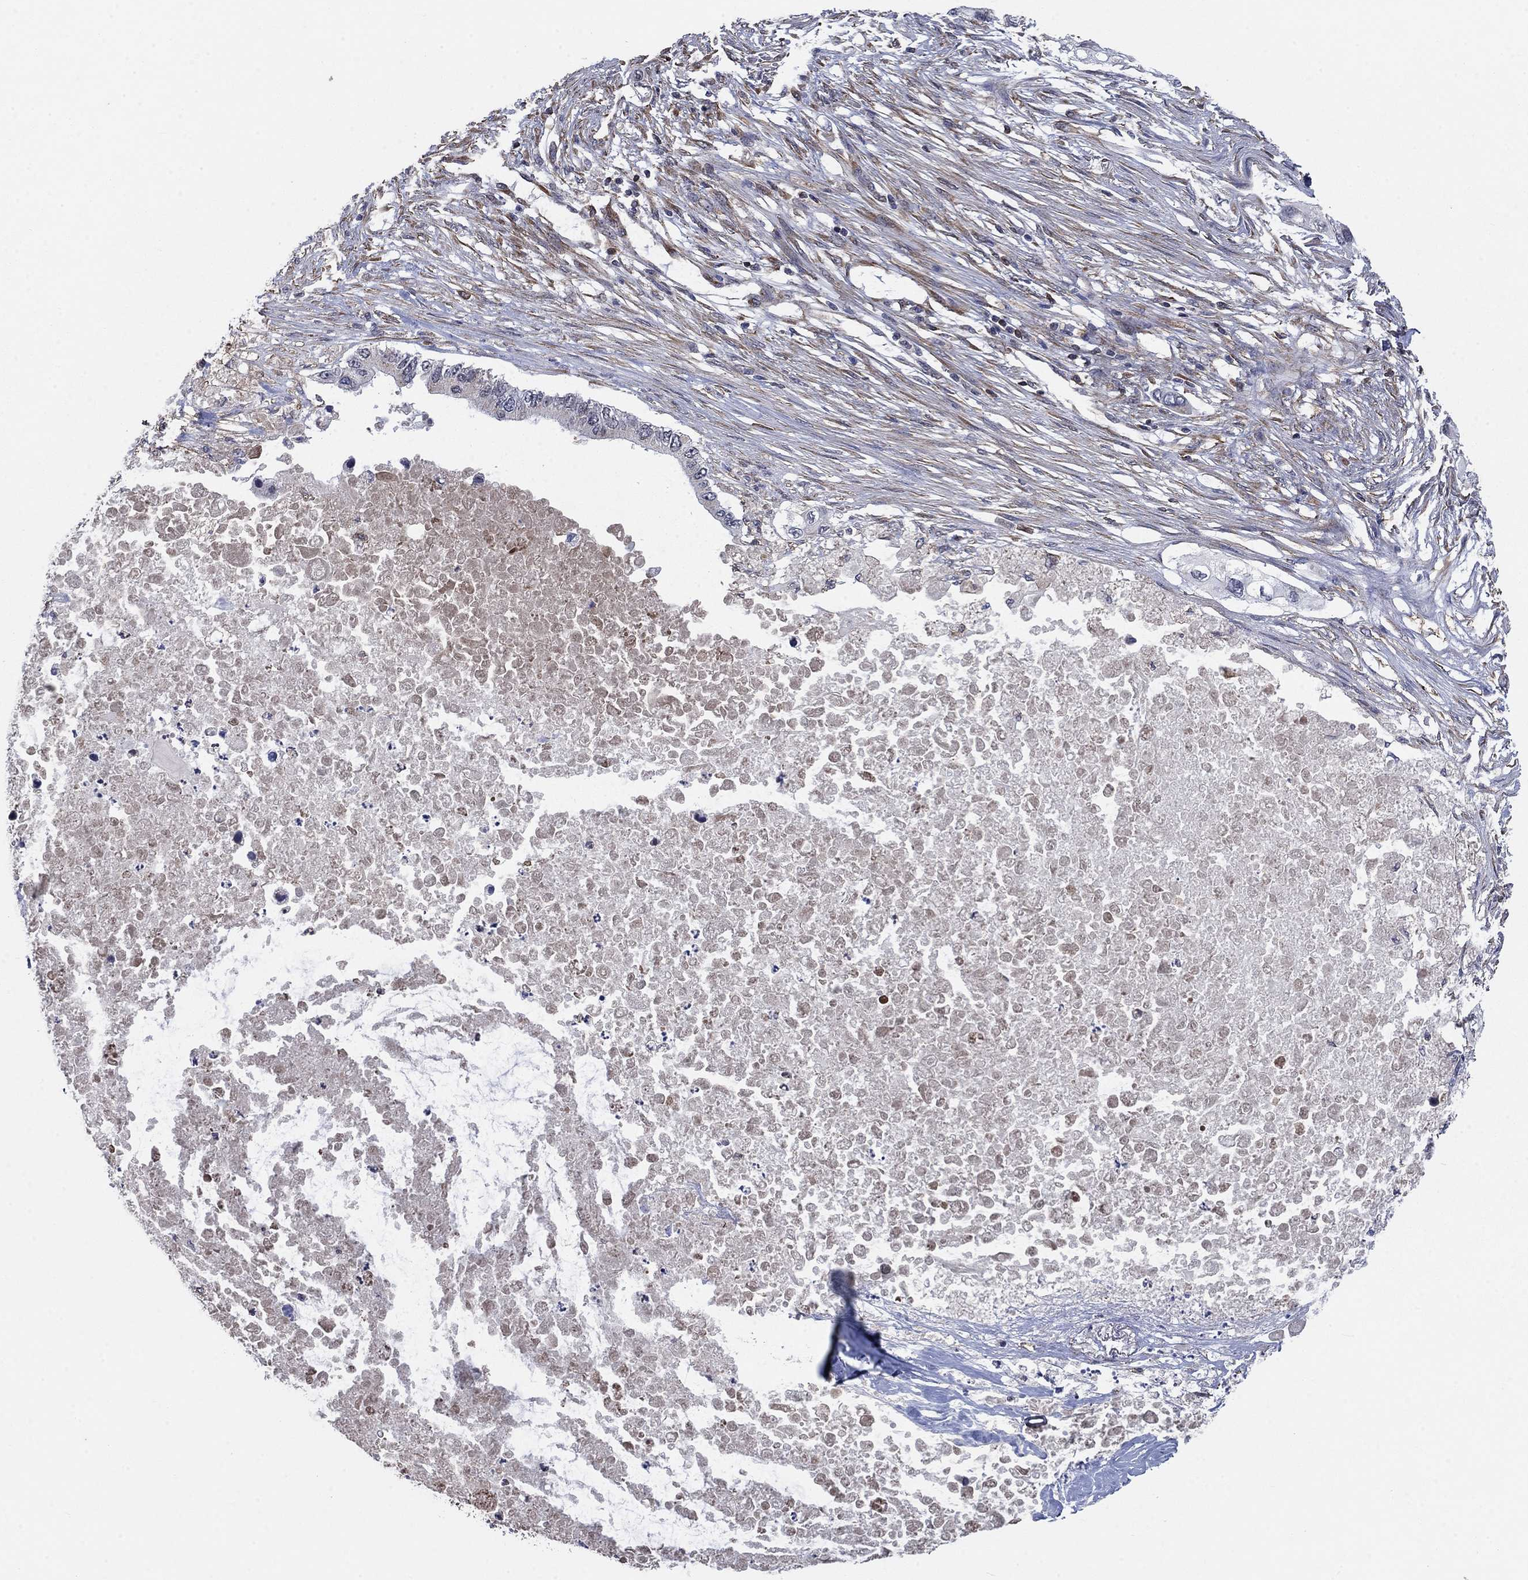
{"staining": {"intensity": "moderate", "quantity": "<25%", "location": "cytoplasmic/membranous"}, "tissue": "pancreatic cancer", "cell_type": "Tumor cells", "image_type": "cancer", "snomed": [{"axis": "morphology", "description": "Adenocarcinoma, NOS"}, {"axis": "topography", "description": "Pancreas"}], "caption": "Adenocarcinoma (pancreatic) tissue demonstrates moderate cytoplasmic/membranous expression in about <25% of tumor cells", "gene": "NDUFC1", "patient": {"sex": "female", "age": 63}}